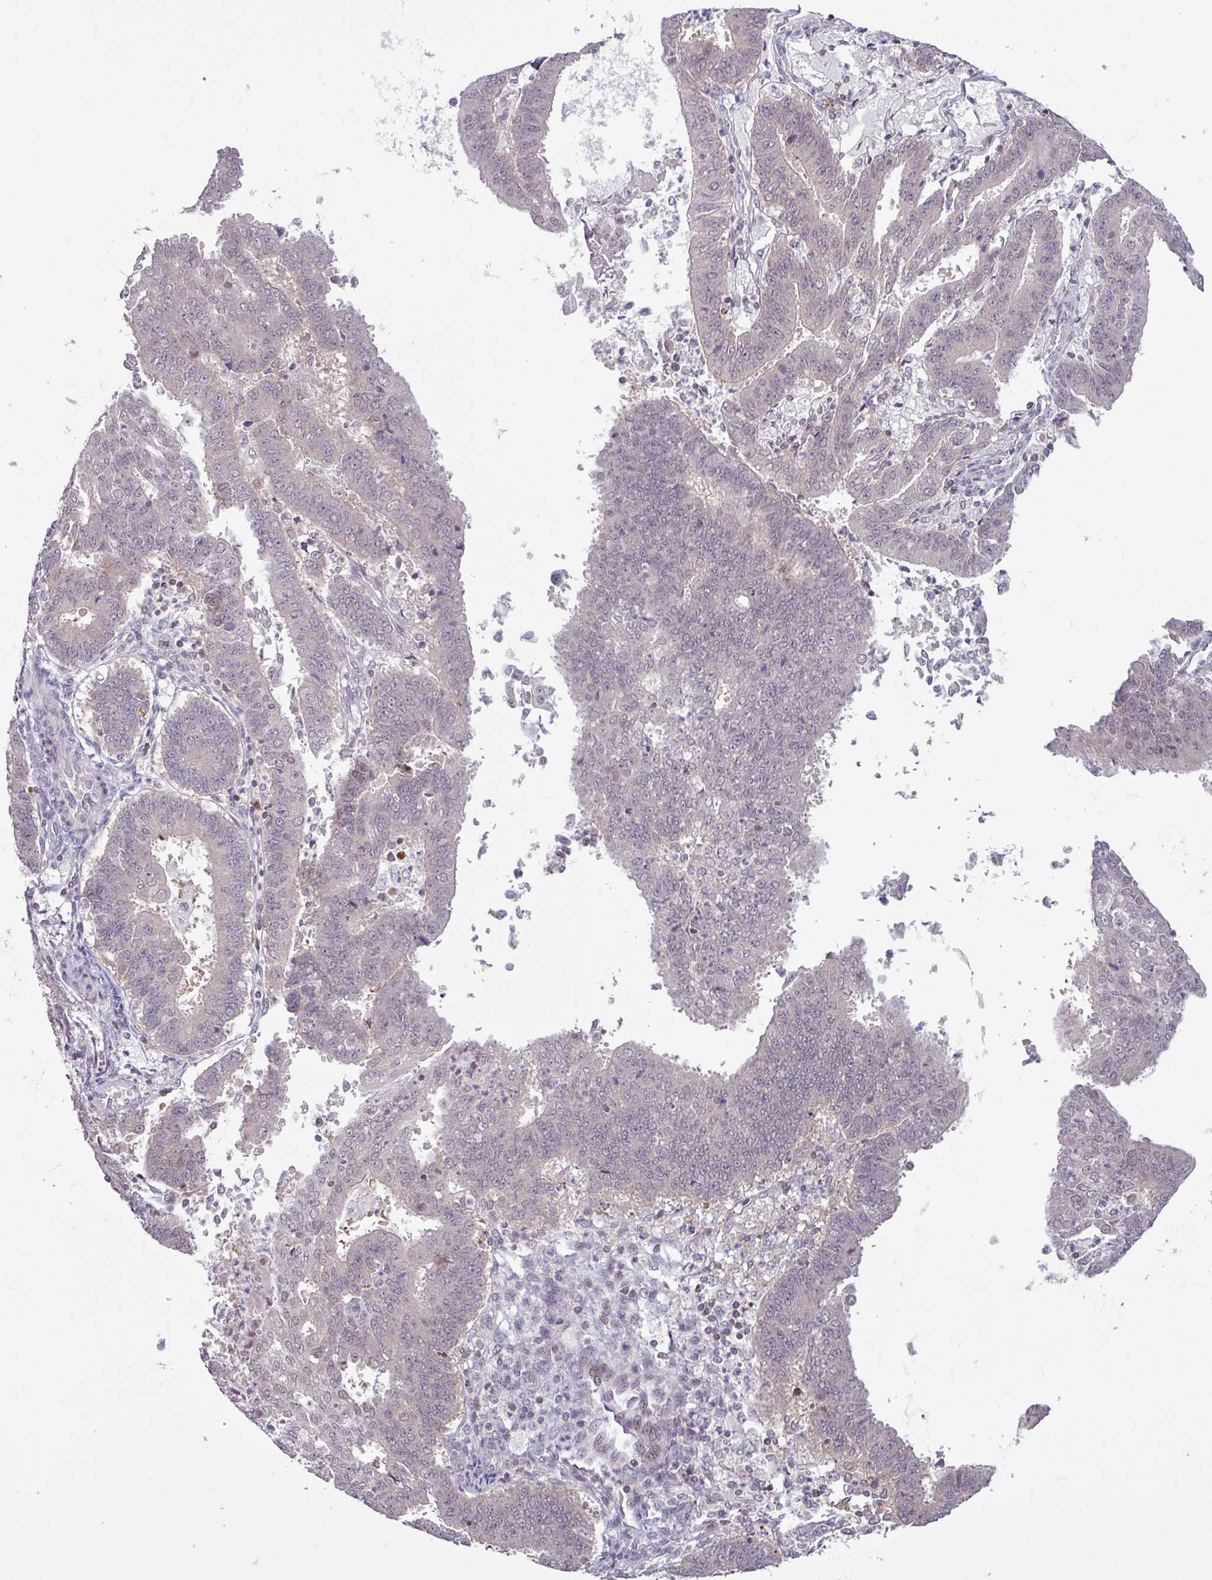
{"staining": {"intensity": "weak", "quantity": "<25%", "location": "nuclear"}, "tissue": "endometrial cancer", "cell_type": "Tumor cells", "image_type": "cancer", "snomed": [{"axis": "morphology", "description": "Adenocarcinoma, NOS"}, {"axis": "topography", "description": "Endometrium"}], "caption": "Immunohistochemistry histopathology image of neoplastic tissue: endometrial cancer (adenocarcinoma) stained with DAB exhibits no significant protein positivity in tumor cells. The staining was performed using DAB (3,3'-diaminobenzidine) to visualize the protein expression in brown, while the nuclei were stained in blue with hematoxylin (Magnification: 20x).", "gene": "RTL3", "patient": {"sex": "female", "age": 73}}